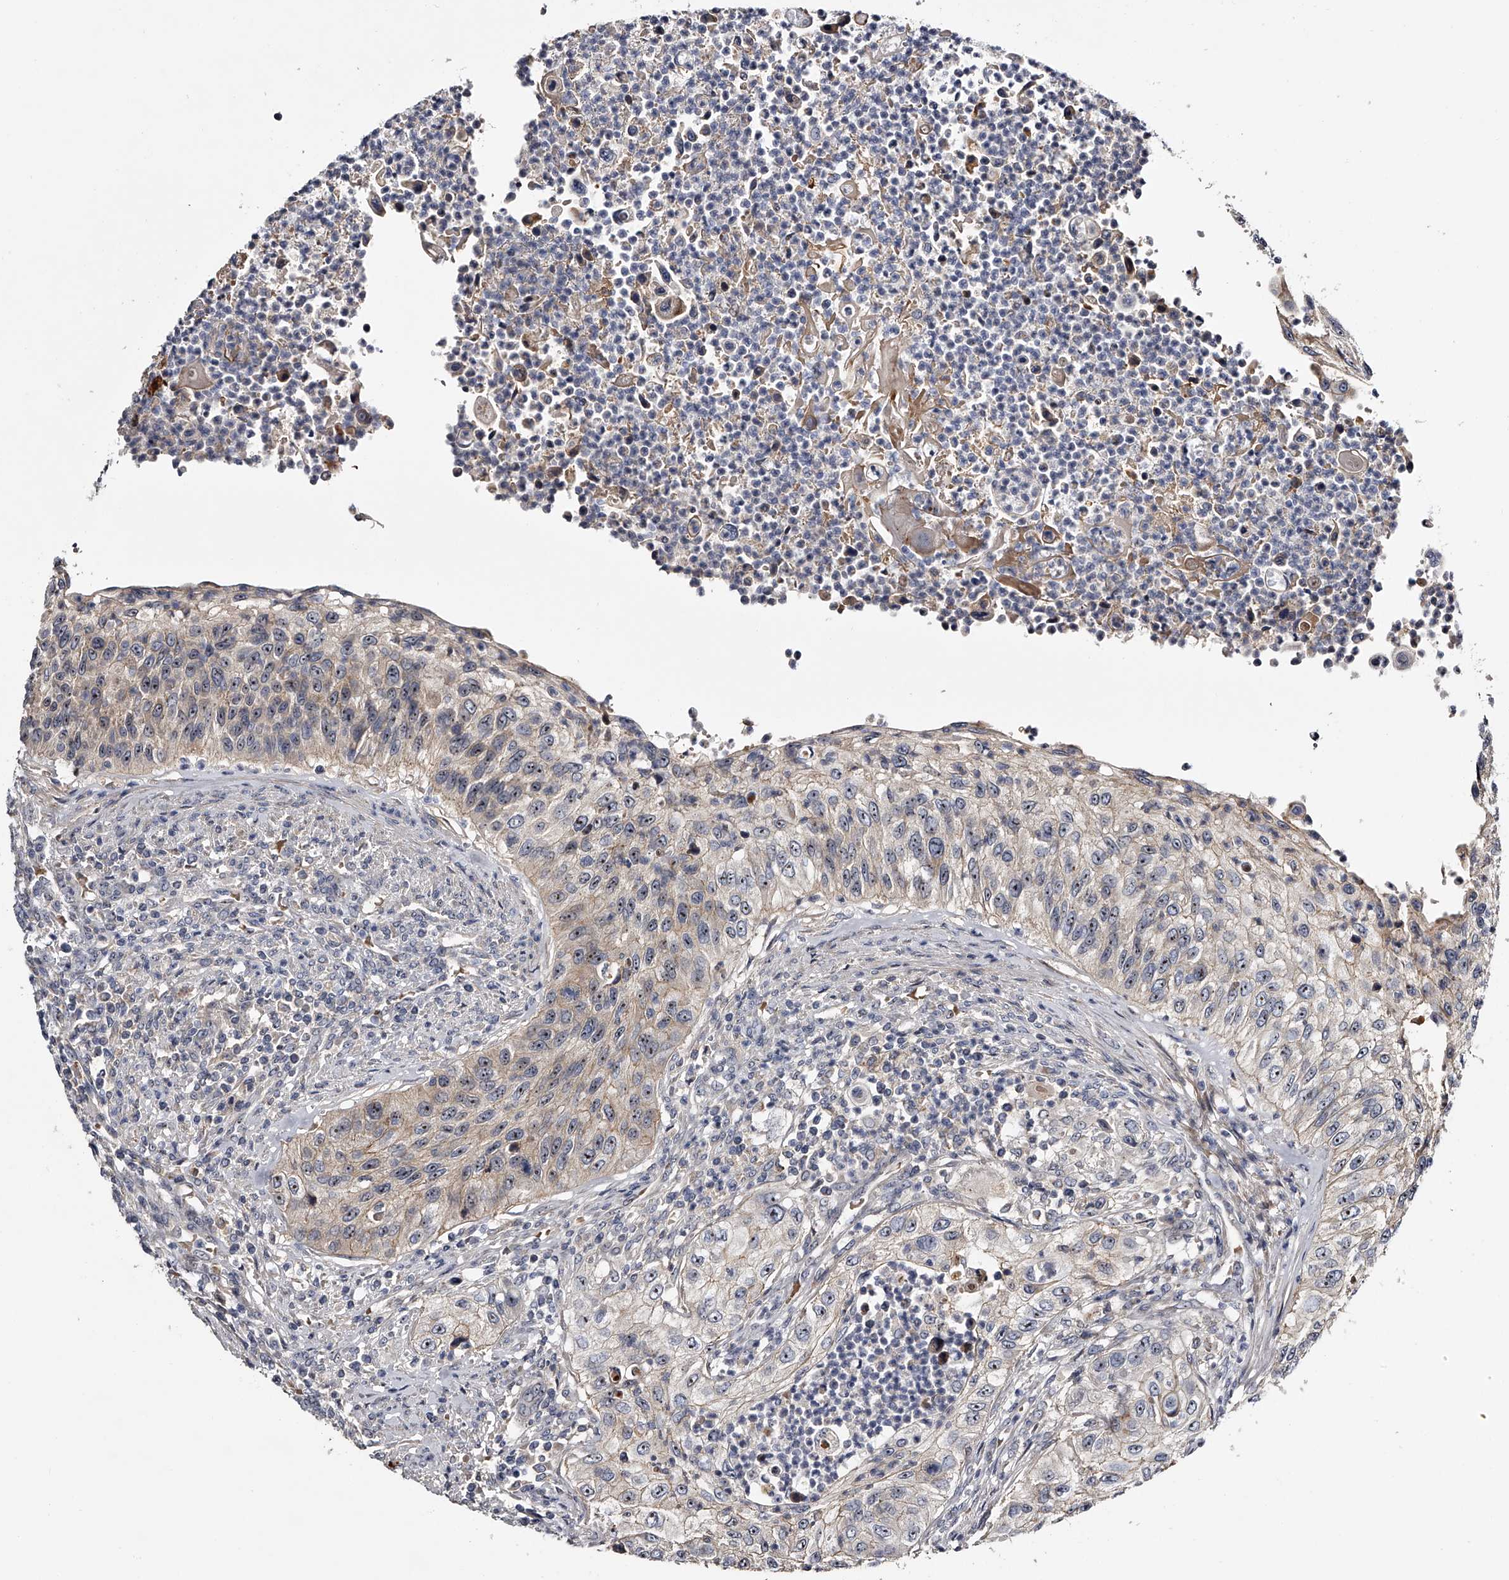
{"staining": {"intensity": "moderate", "quantity": "25%-75%", "location": "cytoplasmic/membranous,nuclear"}, "tissue": "urothelial cancer", "cell_type": "Tumor cells", "image_type": "cancer", "snomed": [{"axis": "morphology", "description": "Urothelial carcinoma, High grade"}, {"axis": "topography", "description": "Urinary bladder"}], "caption": "IHC staining of urothelial cancer, which exhibits medium levels of moderate cytoplasmic/membranous and nuclear positivity in about 25%-75% of tumor cells indicating moderate cytoplasmic/membranous and nuclear protein staining. The staining was performed using DAB (brown) for protein detection and nuclei were counterstained in hematoxylin (blue).", "gene": "MDN1", "patient": {"sex": "female", "age": 60}}